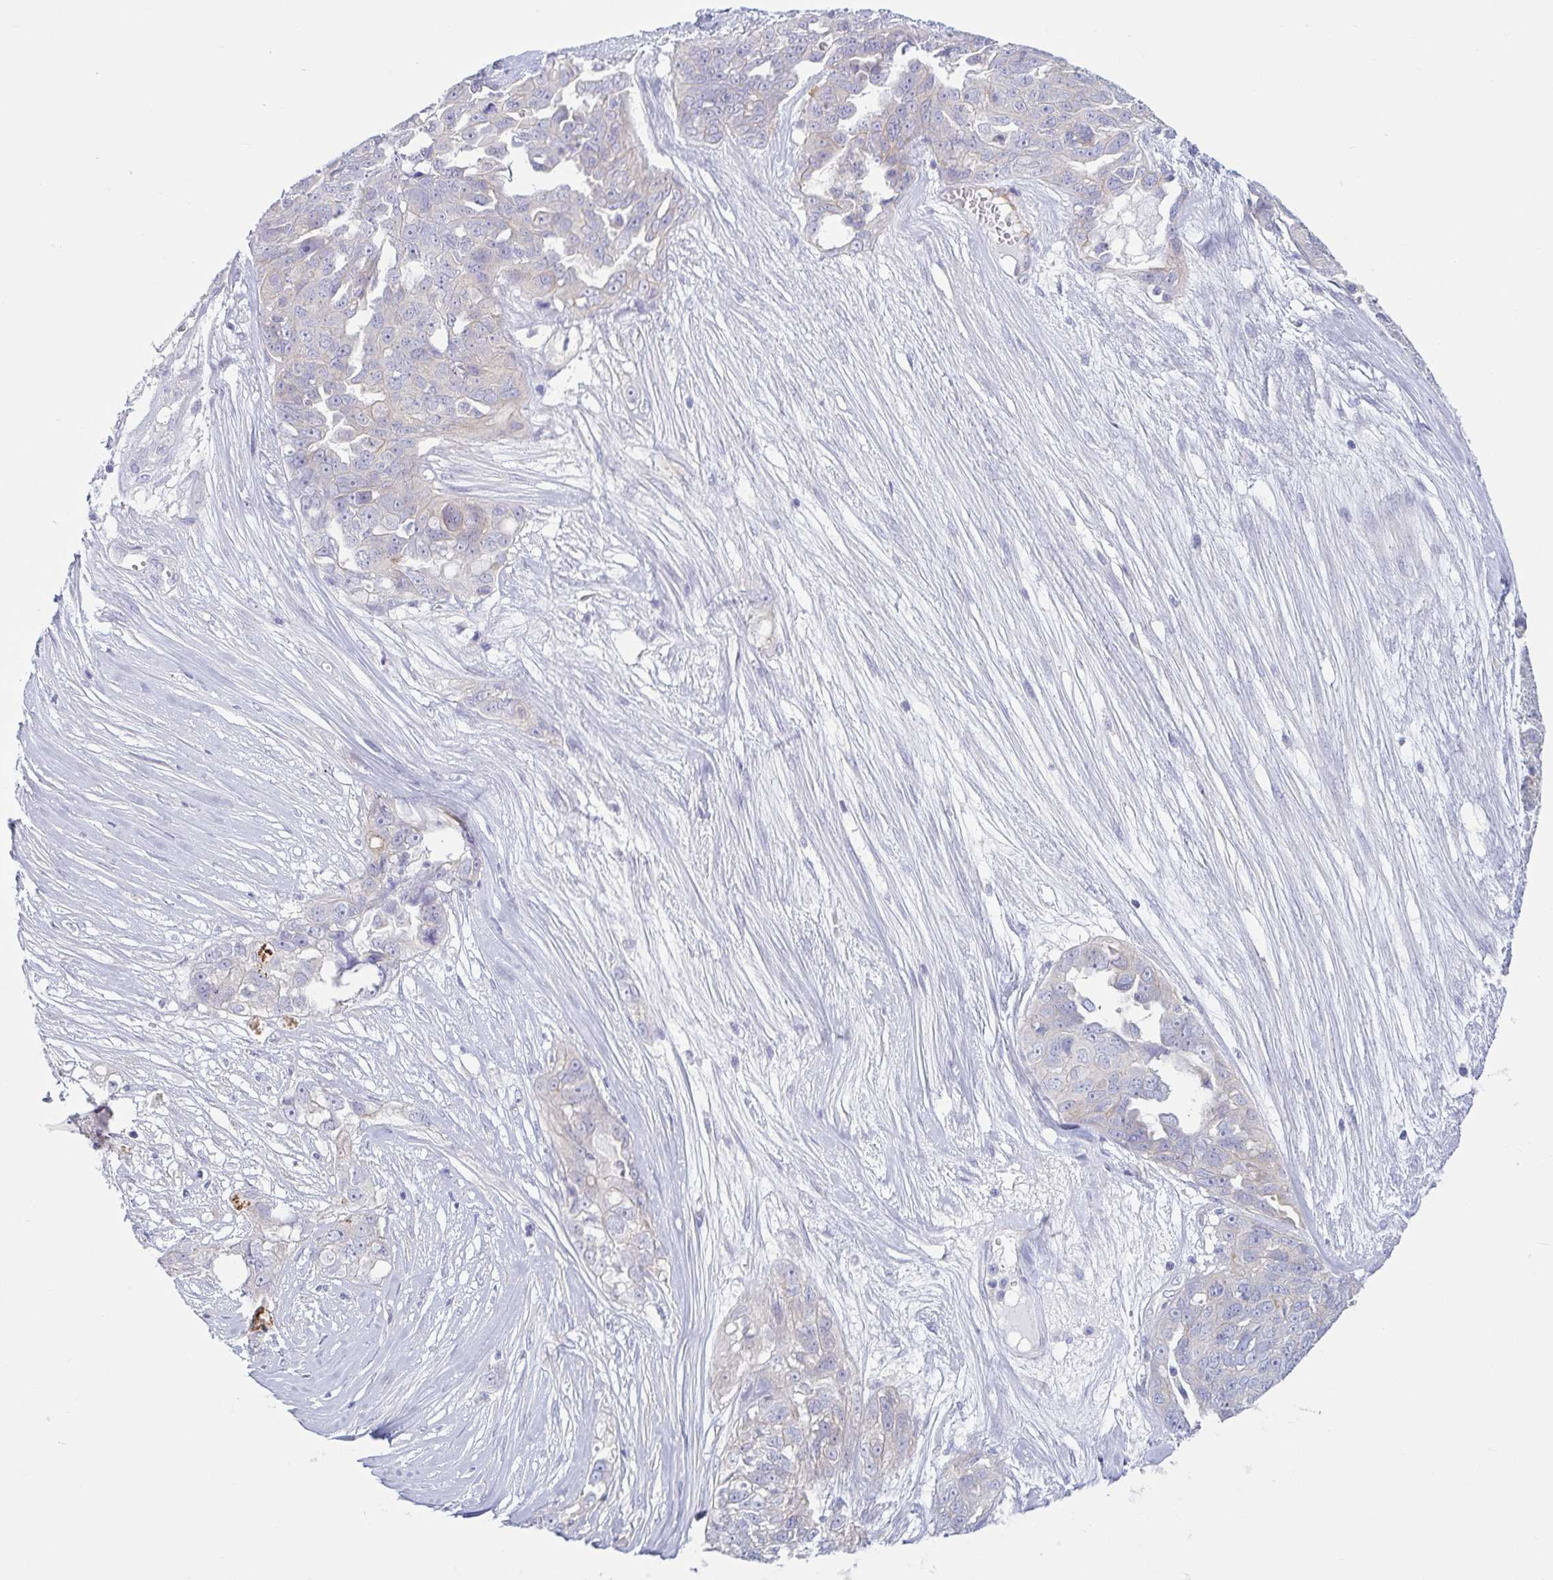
{"staining": {"intensity": "negative", "quantity": "none", "location": "none"}, "tissue": "ovarian cancer", "cell_type": "Tumor cells", "image_type": "cancer", "snomed": [{"axis": "morphology", "description": "Carcinoma, endometroid"}, {"axis": "topography", "description": "Ovary"}], "caption": "Ovarian cancer was stained to show a protein in brown. There is no significant expression in tumor cells.", "gene": "TNNI2", "patient": {"sex": "female", "age": 70}}